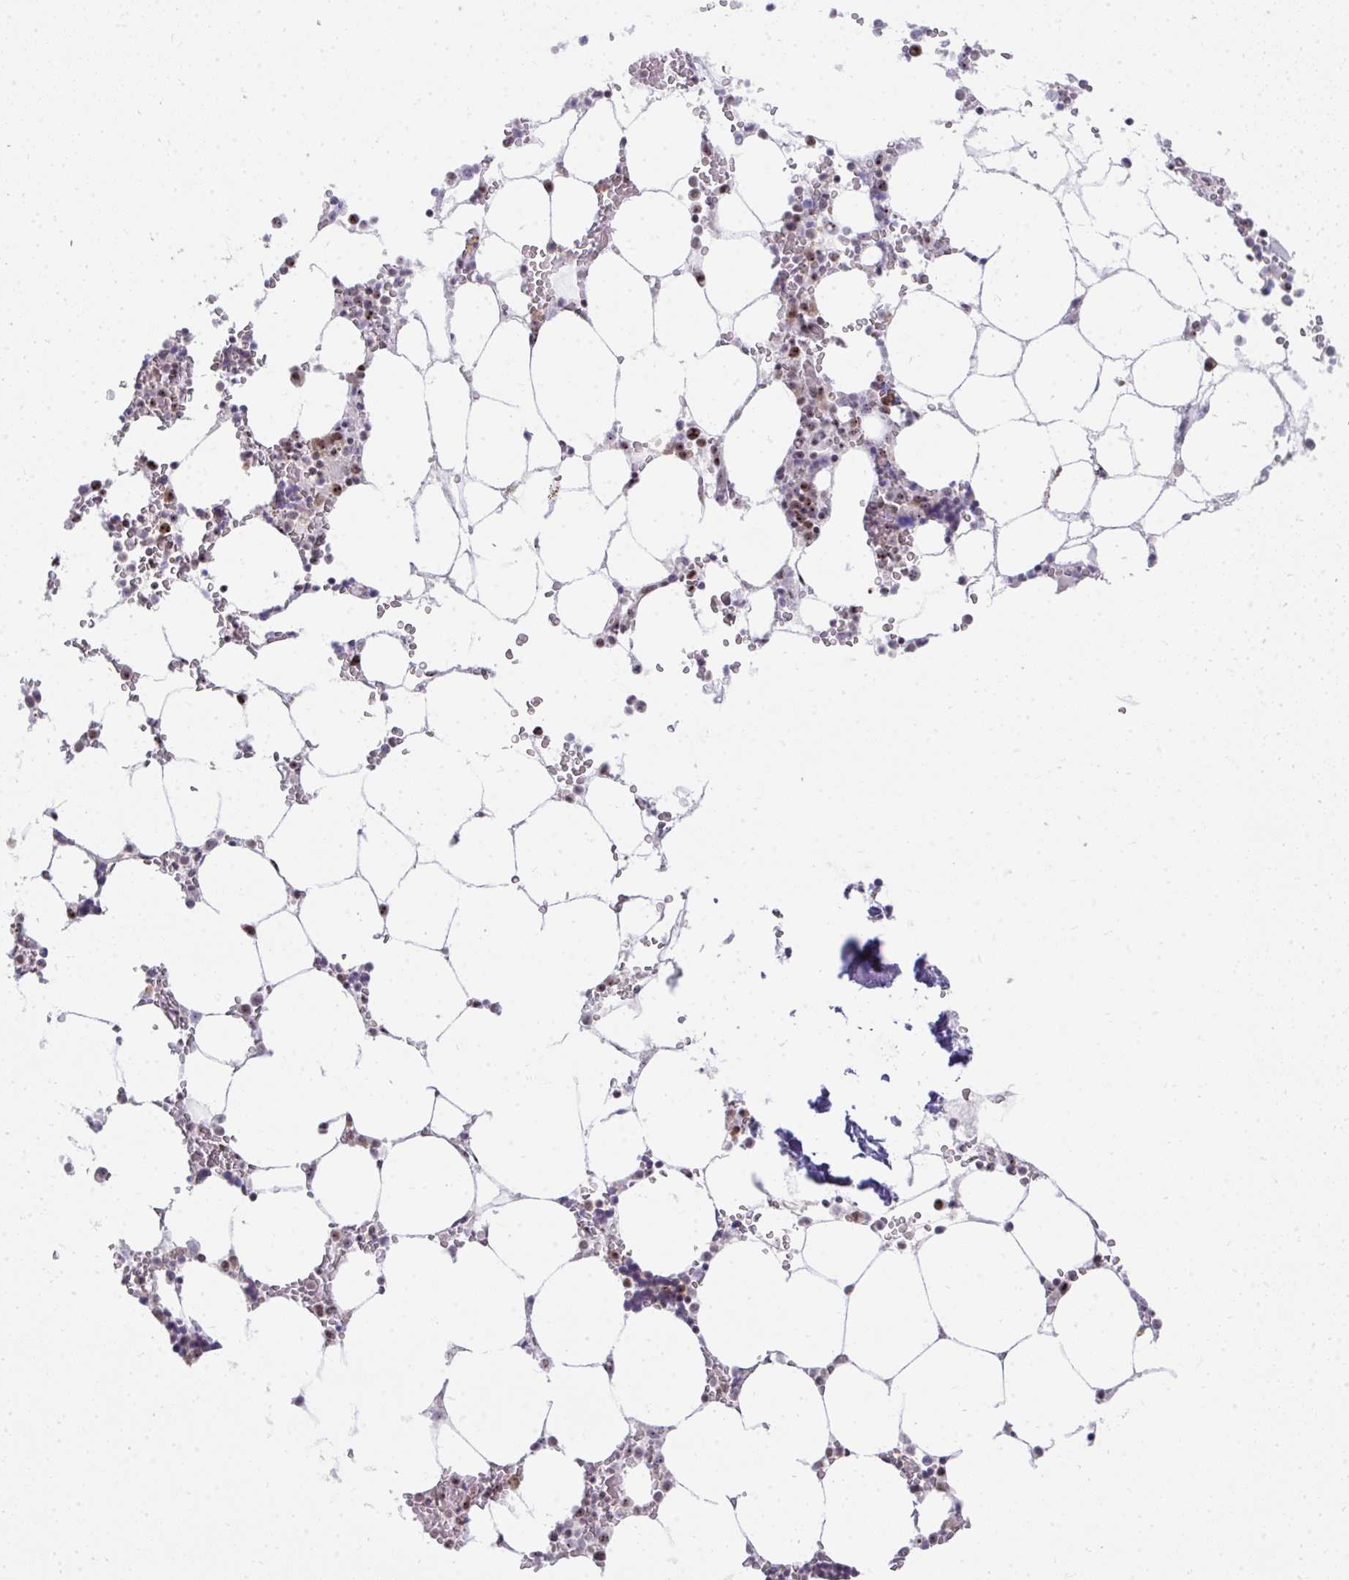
{"staining": {"intensity": "moderate", "quantity": "25%-75%", "location": "nuclear"}, "tissue": "bone marrow", "cell_type": "Hematopoietic cells", "image_type": "normal", "snomed": [{"axis": "morphology", "description": "Normal tissue, NOS"}, {"axis": "topography", "description": "Bone marrow"}], "caption": "A high-resolution histopathology image shows immunohistochemistry staining of benign bone marrow, which displays moderate nuclear expression in about 25%-75% of hematopoietic cells.", "gene": "HIRA", "patient": {"sex": "male", "age": 64}}